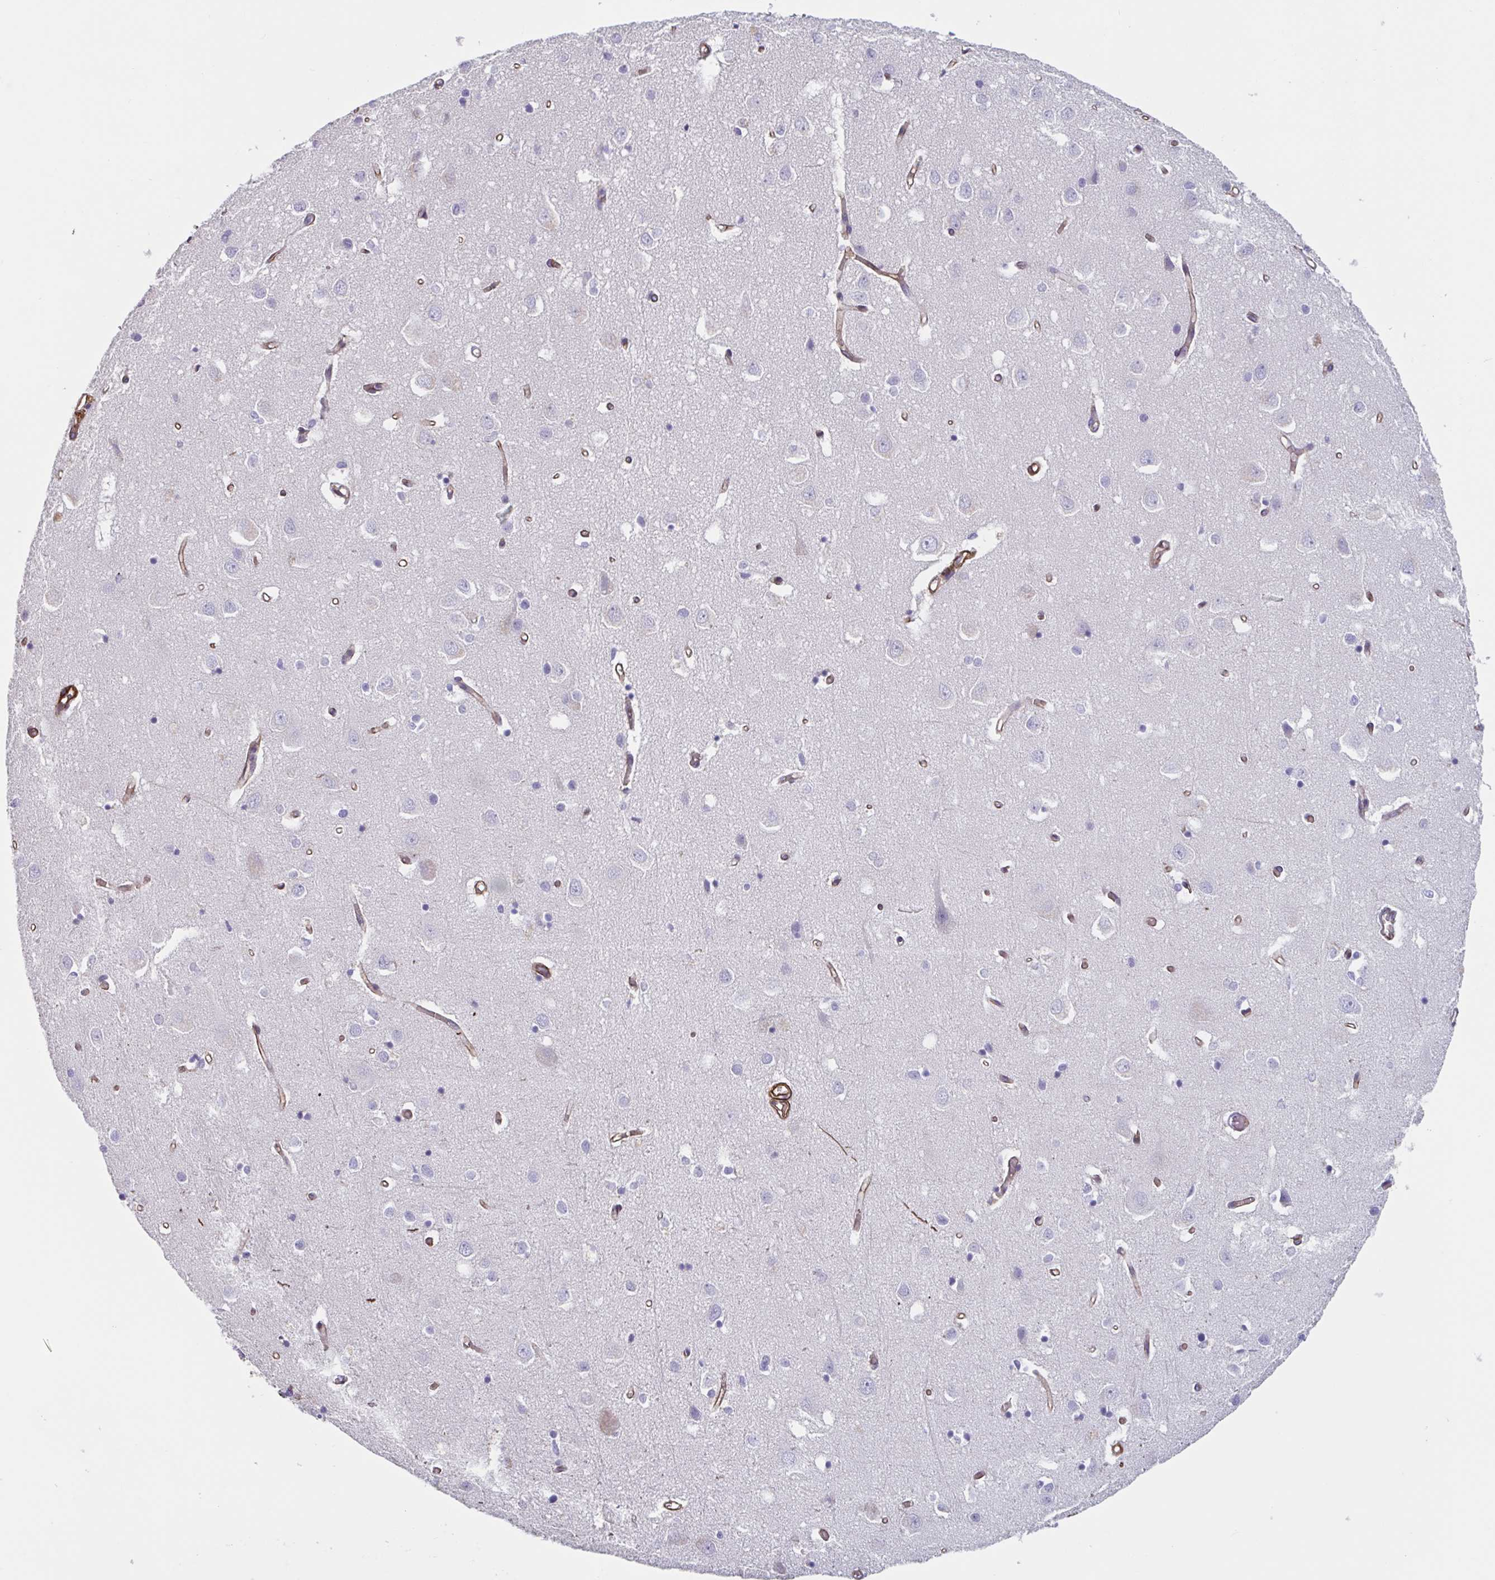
{"staining": {"intensity": "moderate", "quantity": ">75%", "location": "cytoplasmic/membranous"}, "tissue": "cerebral cortex", "cell_type": "Endothelial cells", "image_type": "normal", "snomed": [{"axis": "morphology", "description": "Normal tissue, NOS"}, {"axis": "topography", "description": "Cerebral cortex"}], "caption": "Benign cerebral cortex exhibits moderate cytoplasmic/membranous staining in about >75% of endothelial cells.", "gene": "CITED4", "patient": {"sex": "male", "age": 70}}